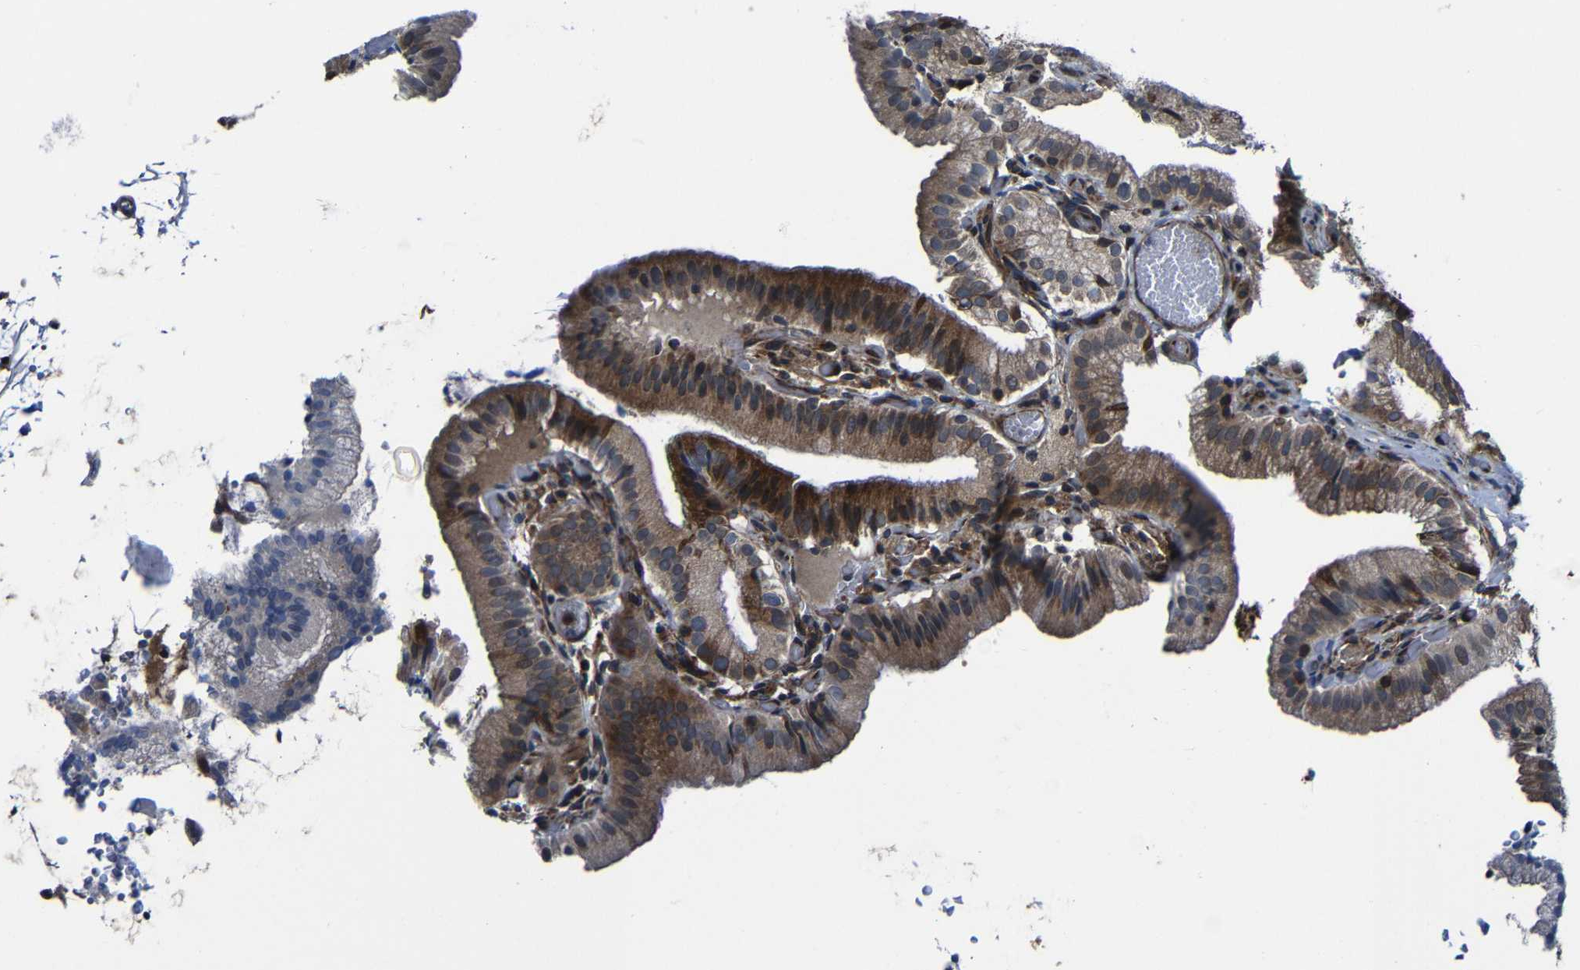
{"staining": {"intensity": "moderate", "quantity": ">75%", "location": "cytoplasmic/membranous"}, "tissue": "gallbladder", "cell_type": "Glandular cells", "image_type": "normal", "snomed": [{"axis": "morphology", "description": "Normal tissue, NOS"}, {"axis": "topography", "description": "Gallbladder"}], "caption": "DAB immunohistochemical staining of benign human gallbladder shows moderate cytoplasmic/membranous protein positivity in about >75% of glandular cells. The protein is shown in brown color, while the nuclei are stained blue.", "gene": "KIAA0513", "patient": {"sex": "male", "age": 54}}